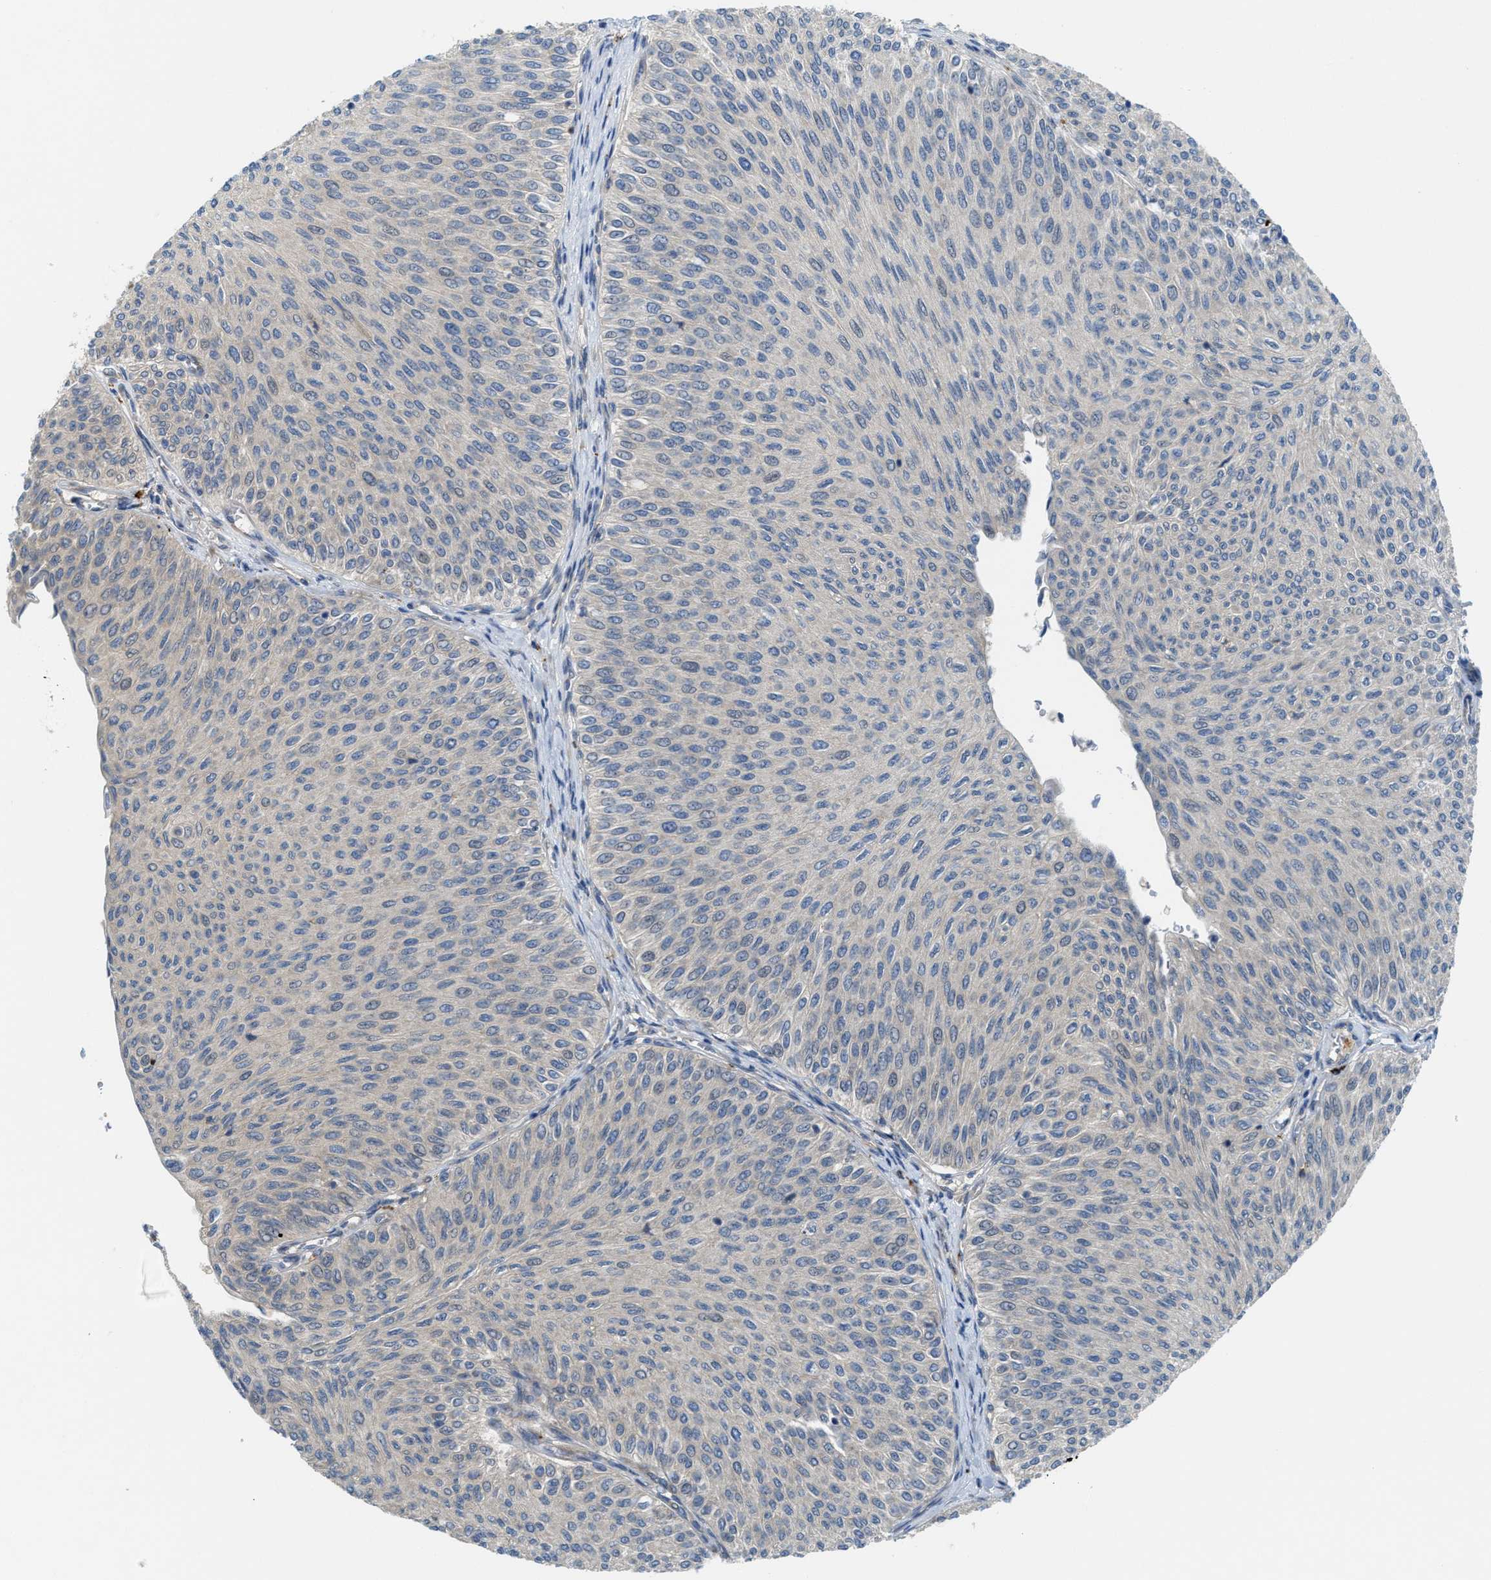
{"staining": {"intensity": "negative", "quantity": "none", "location": "none"}, "tissue": "urothelial cancer", "cell_type": "Tumor cells", "image_type": "cancer", "snomed": [{"axis": "morphology", "description": "Urothelial carcinoma, Low grade"}, {"axis": "topography", "description": "Urinary bladder"}], "caption": "High power microscopy photomicrograph of an immunohistochemistry (IHC) image of urothelial carcinoma (low-grade), revealing no significant expression in tumor cells.", "gene": "KLHDC10", "patient": {"sex": "male", "age": 78}}